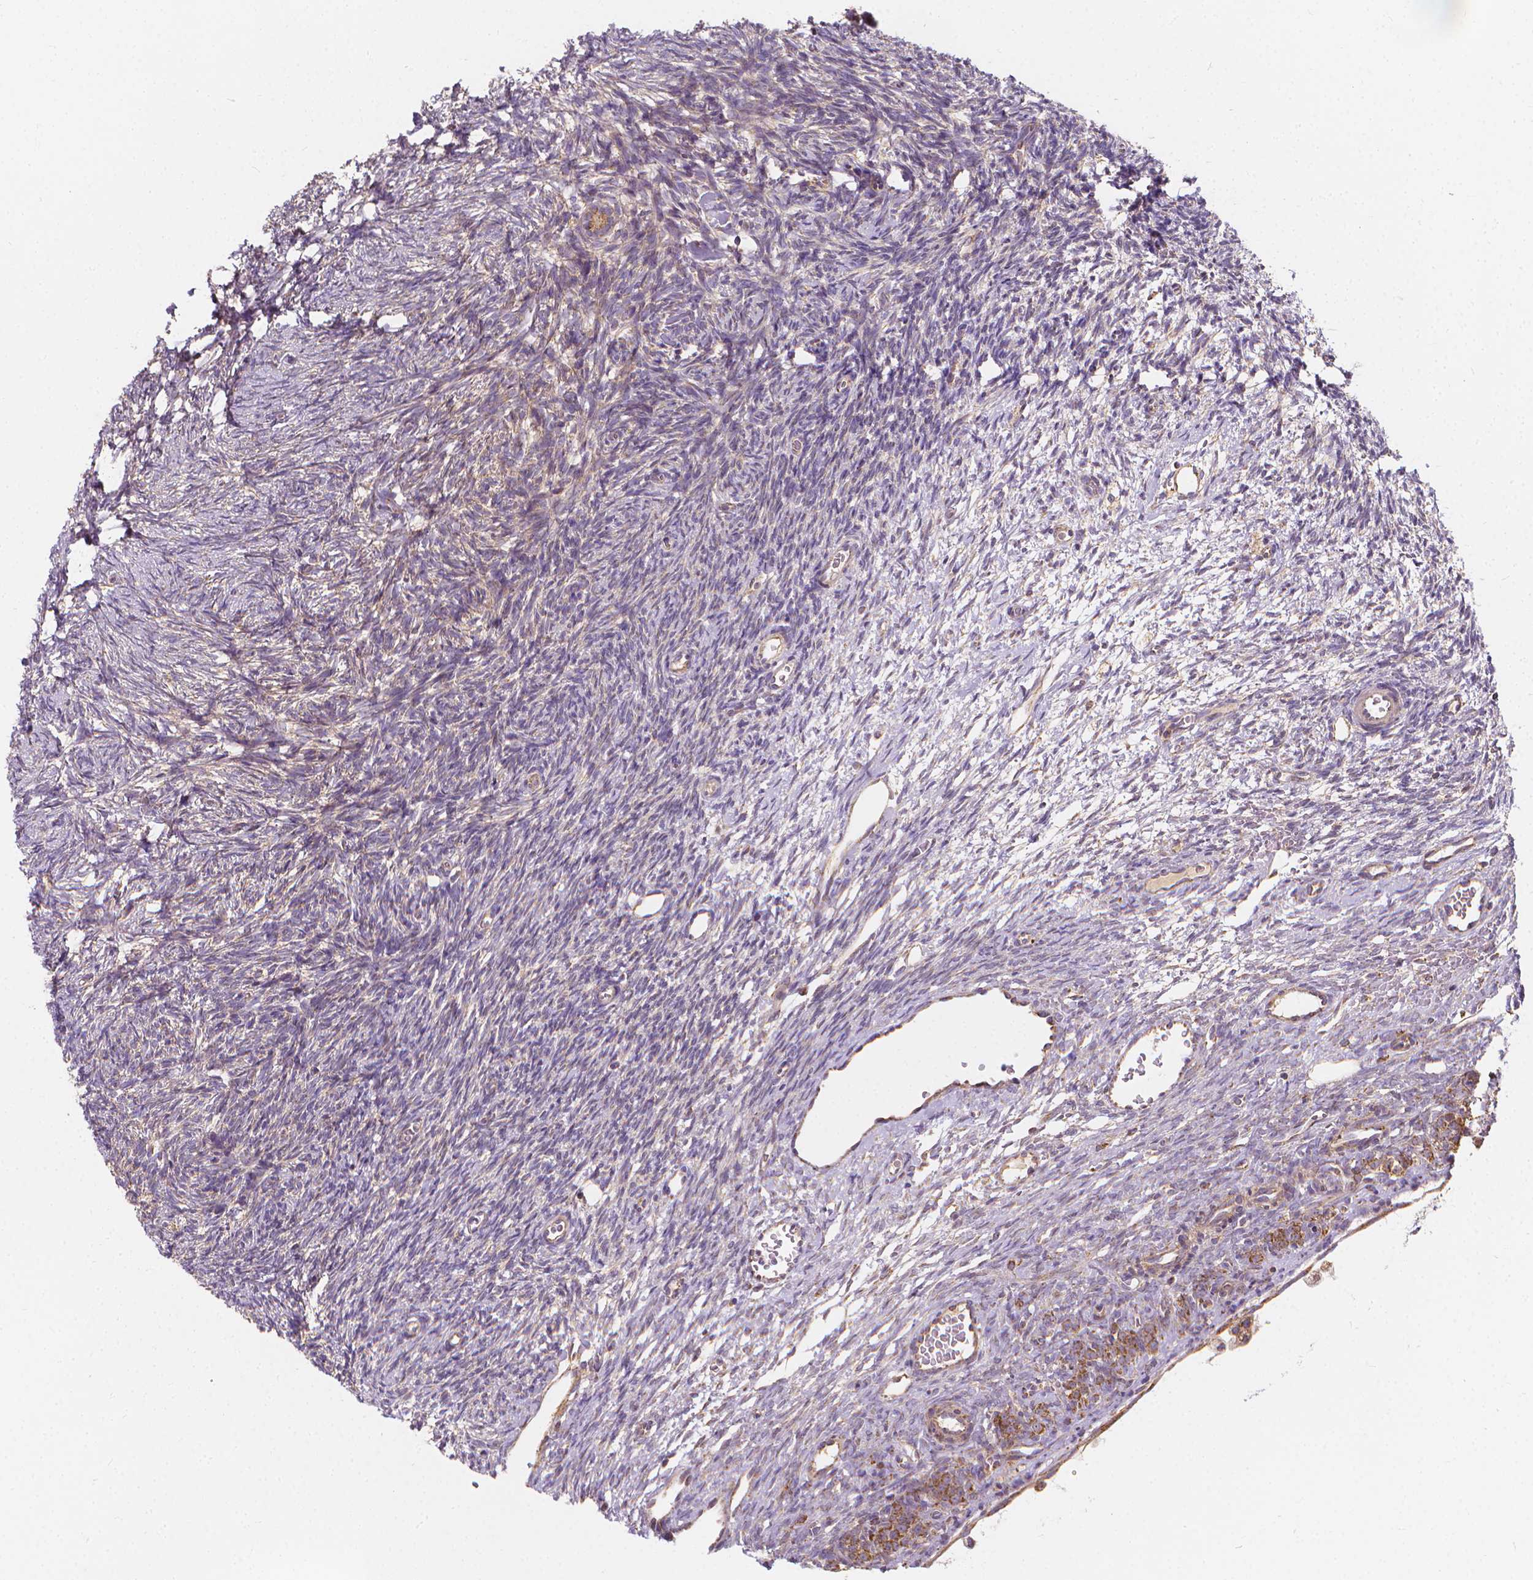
{"staining": {"intensity": "weak", "quantity": "<25%", "location": "cytoplasmic/membranous"}, "tissue": "ovary", "cell_type": "Ovarian stroma cells", "image_type": "normal", "snomed": [{"axis": "morphology", "description": "Normal tissue, NOS"}, {"axis": "topography", "description": "Ovary"}], "caption": "IHC image of normal ovary: ovary stained with DAB exhibits no significant protein expression in ovarian stroma cells. (DAB (3,3'-diaminobenzidine) immunohistochemistry with hematoxylin counter stain).", "gene": "SNCAIP", "patient": {"sex": "female", "age": 34}}